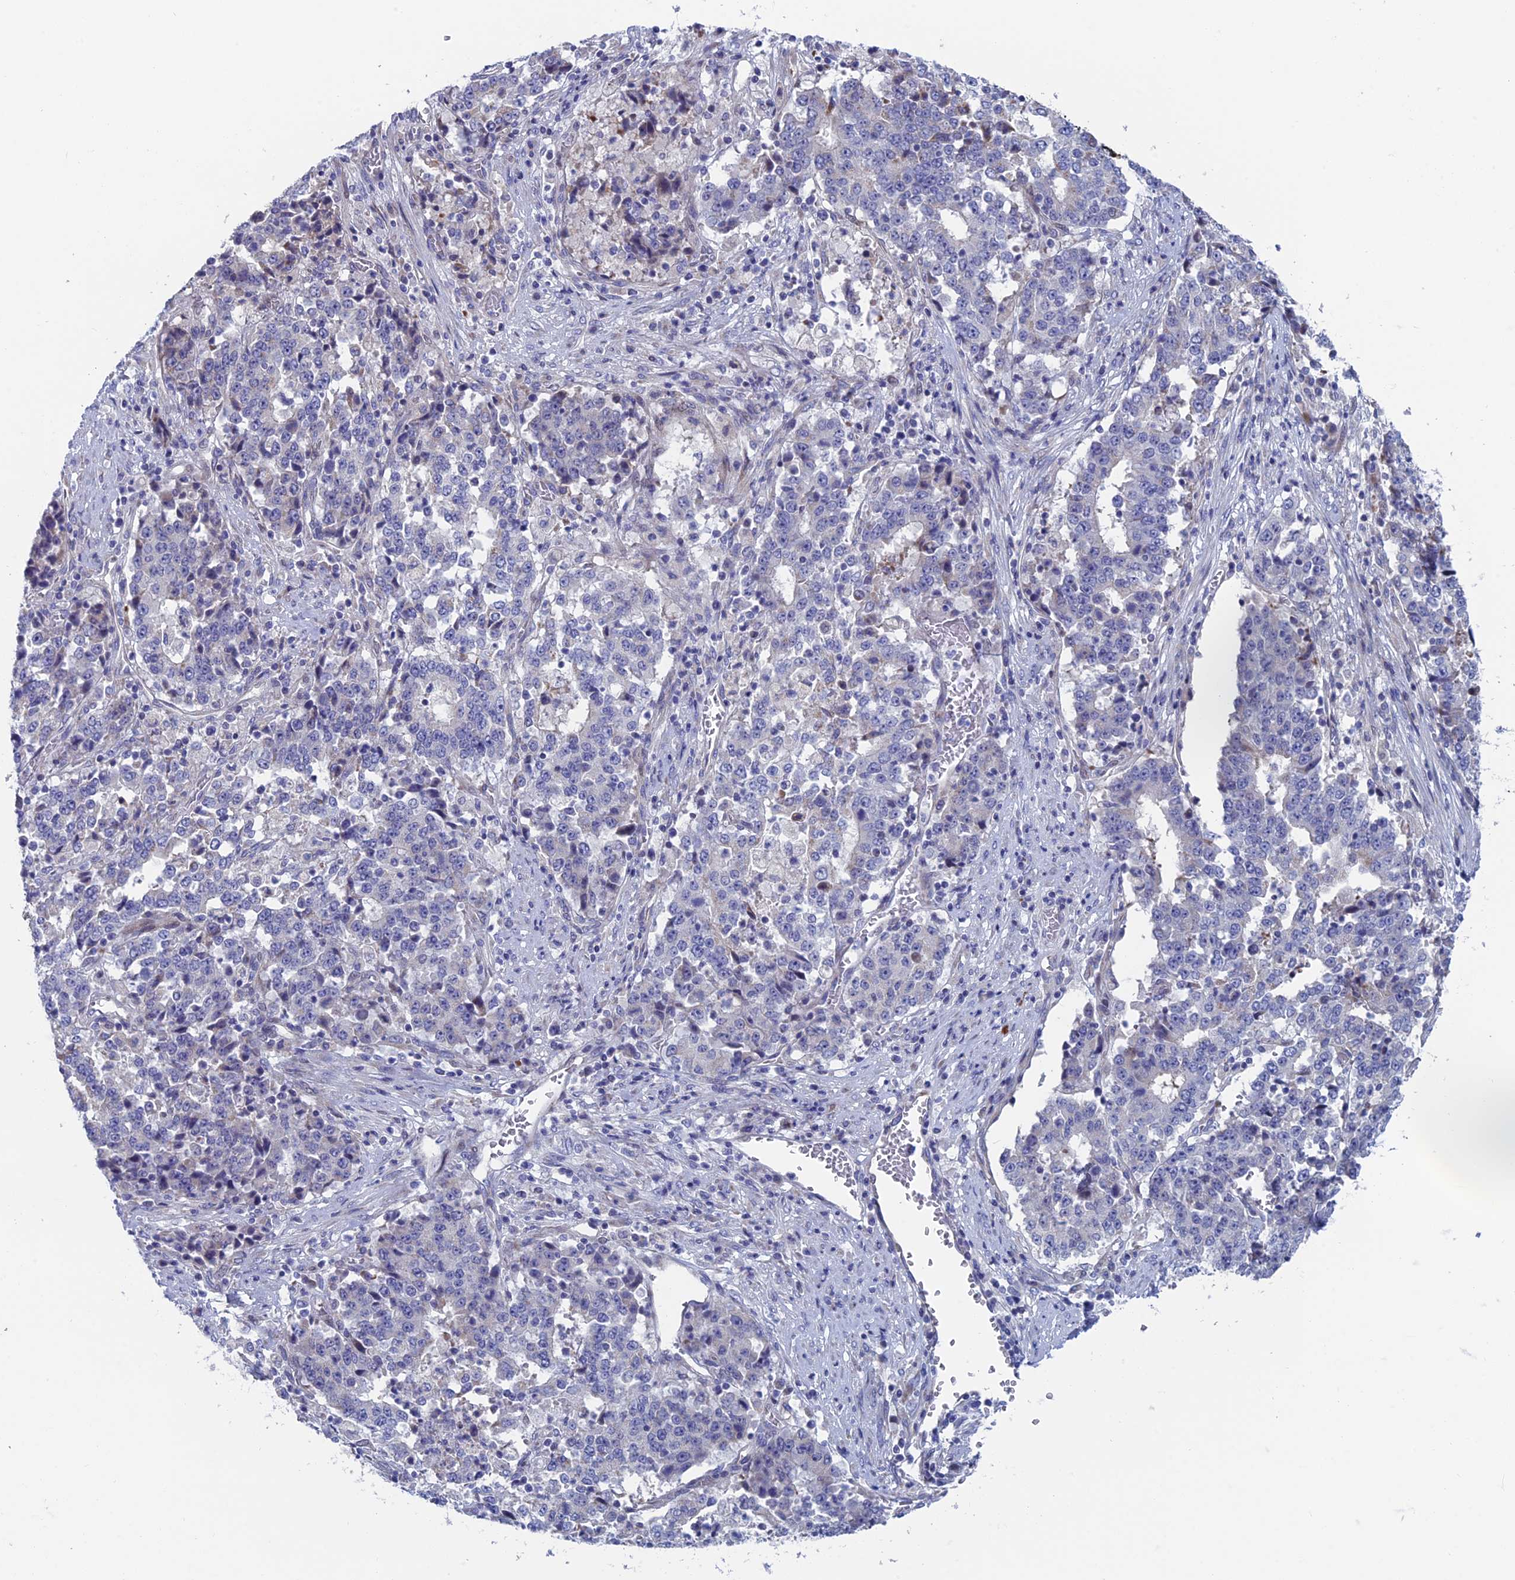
{"staining": {"intensity": "negative", "quantity": "none", "location": "none"}, "tissue": "stomach cancer", "cell_type": "Tumor cells", "image_type": "cancer", "snomed": [{"axis": "morphology", "description": "Adenocarcinoma, NOS"}, {"axis": "topography", "description": "Stomach"}], "caption": "Micrograph shows no significant protein expression in tumor cells of stomach cancer (adenocarcinoma).", "gene": "NIBAN3", "patient": {"sex": "male", "age": 59}}